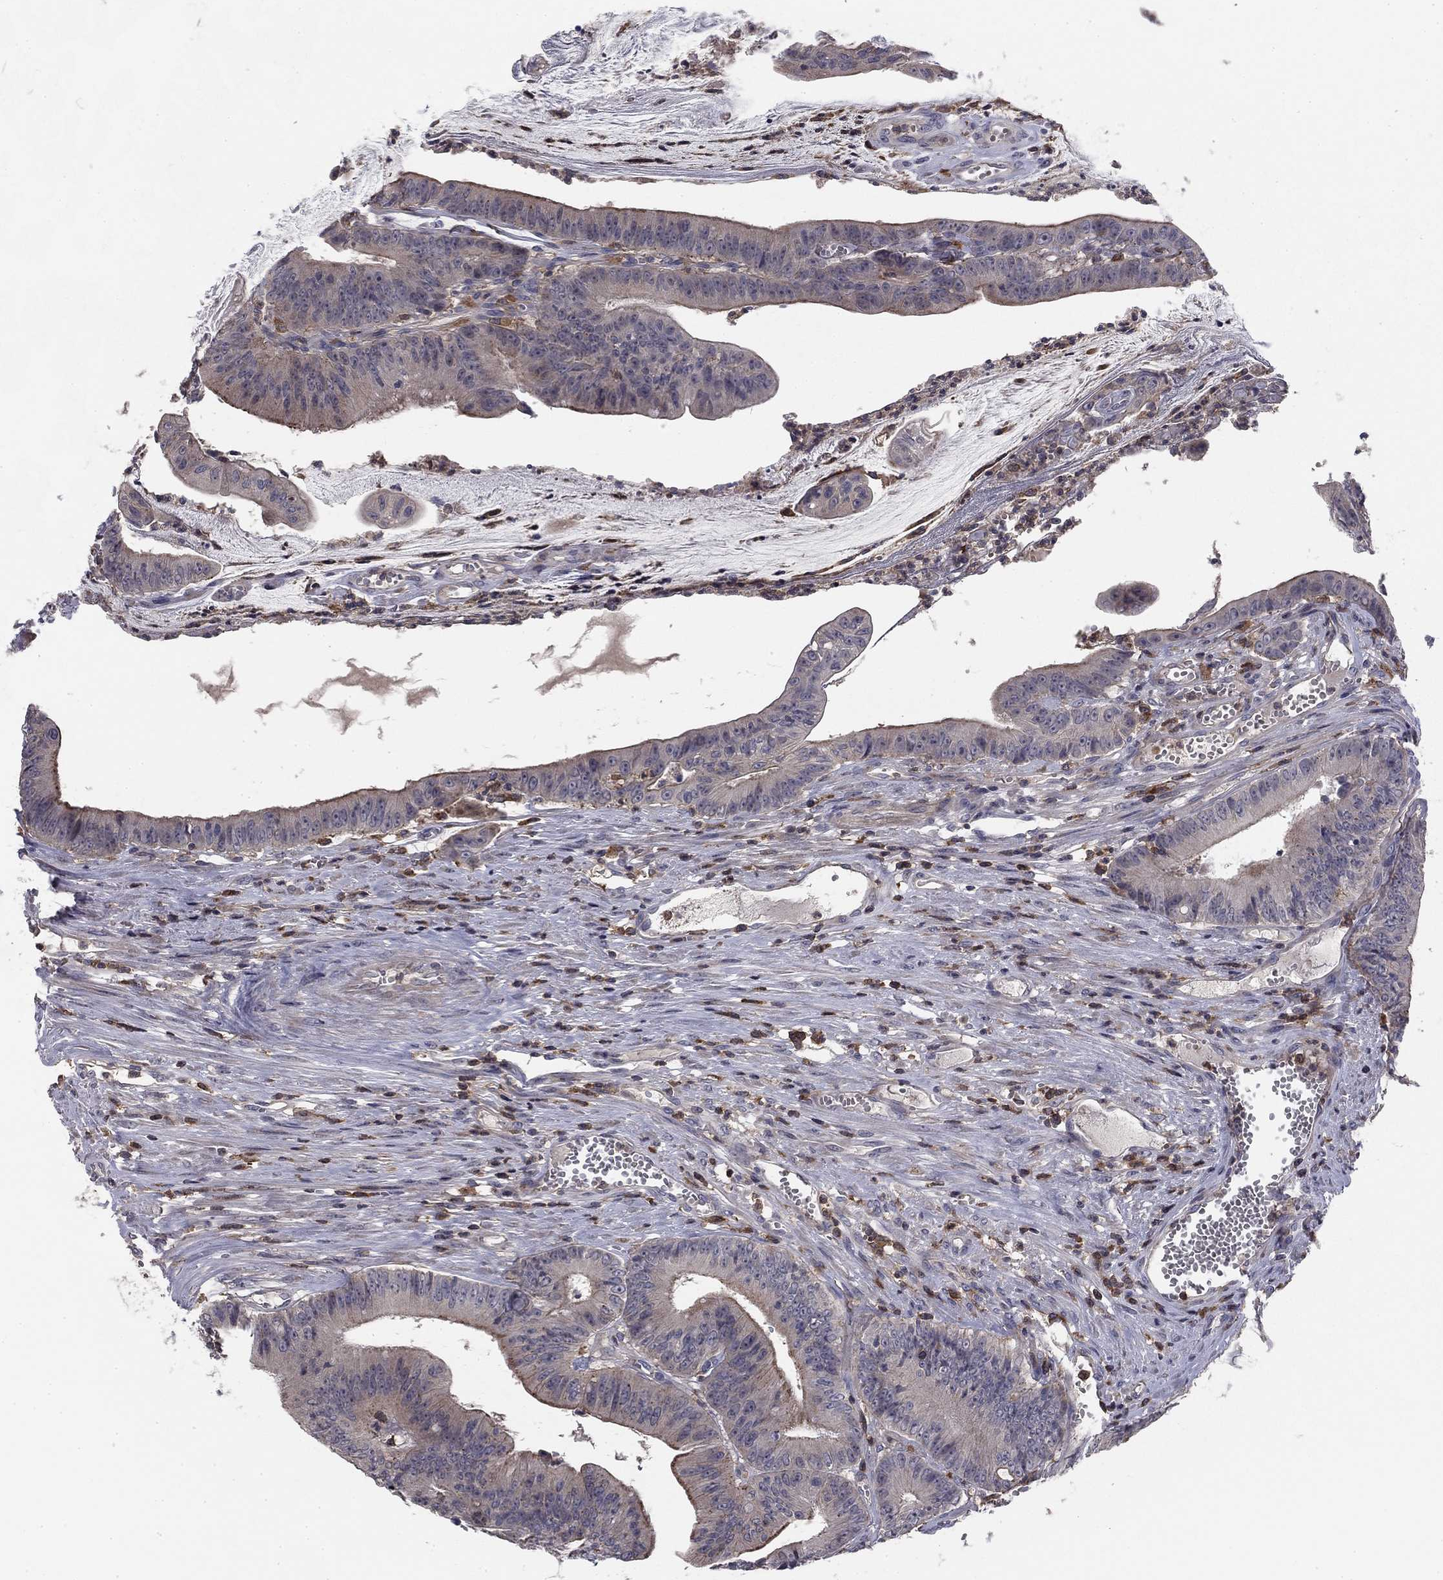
{"staining": {"intensity": "moderate", "quantity": "<25%", "location": "cytoplasmic/membranous"}, "tissue": "colorectal cancer", "cell_type": "Tumor cells", "image_type": "cancer", "snomed": [{"axis": "morphology", "description": "Adenocarcinoma, NOS"}, {"axis": "topography", "description": "Colon"}], "caption": "Moderate cytoplasmic/membranous expression for a protein is appreciated in approximately <25% of tumor cells of colorectal adenocarcinoma using immunohistochemistry.", "gene": "PLCB2", "patient": {"sex": "female", "age": 69}}